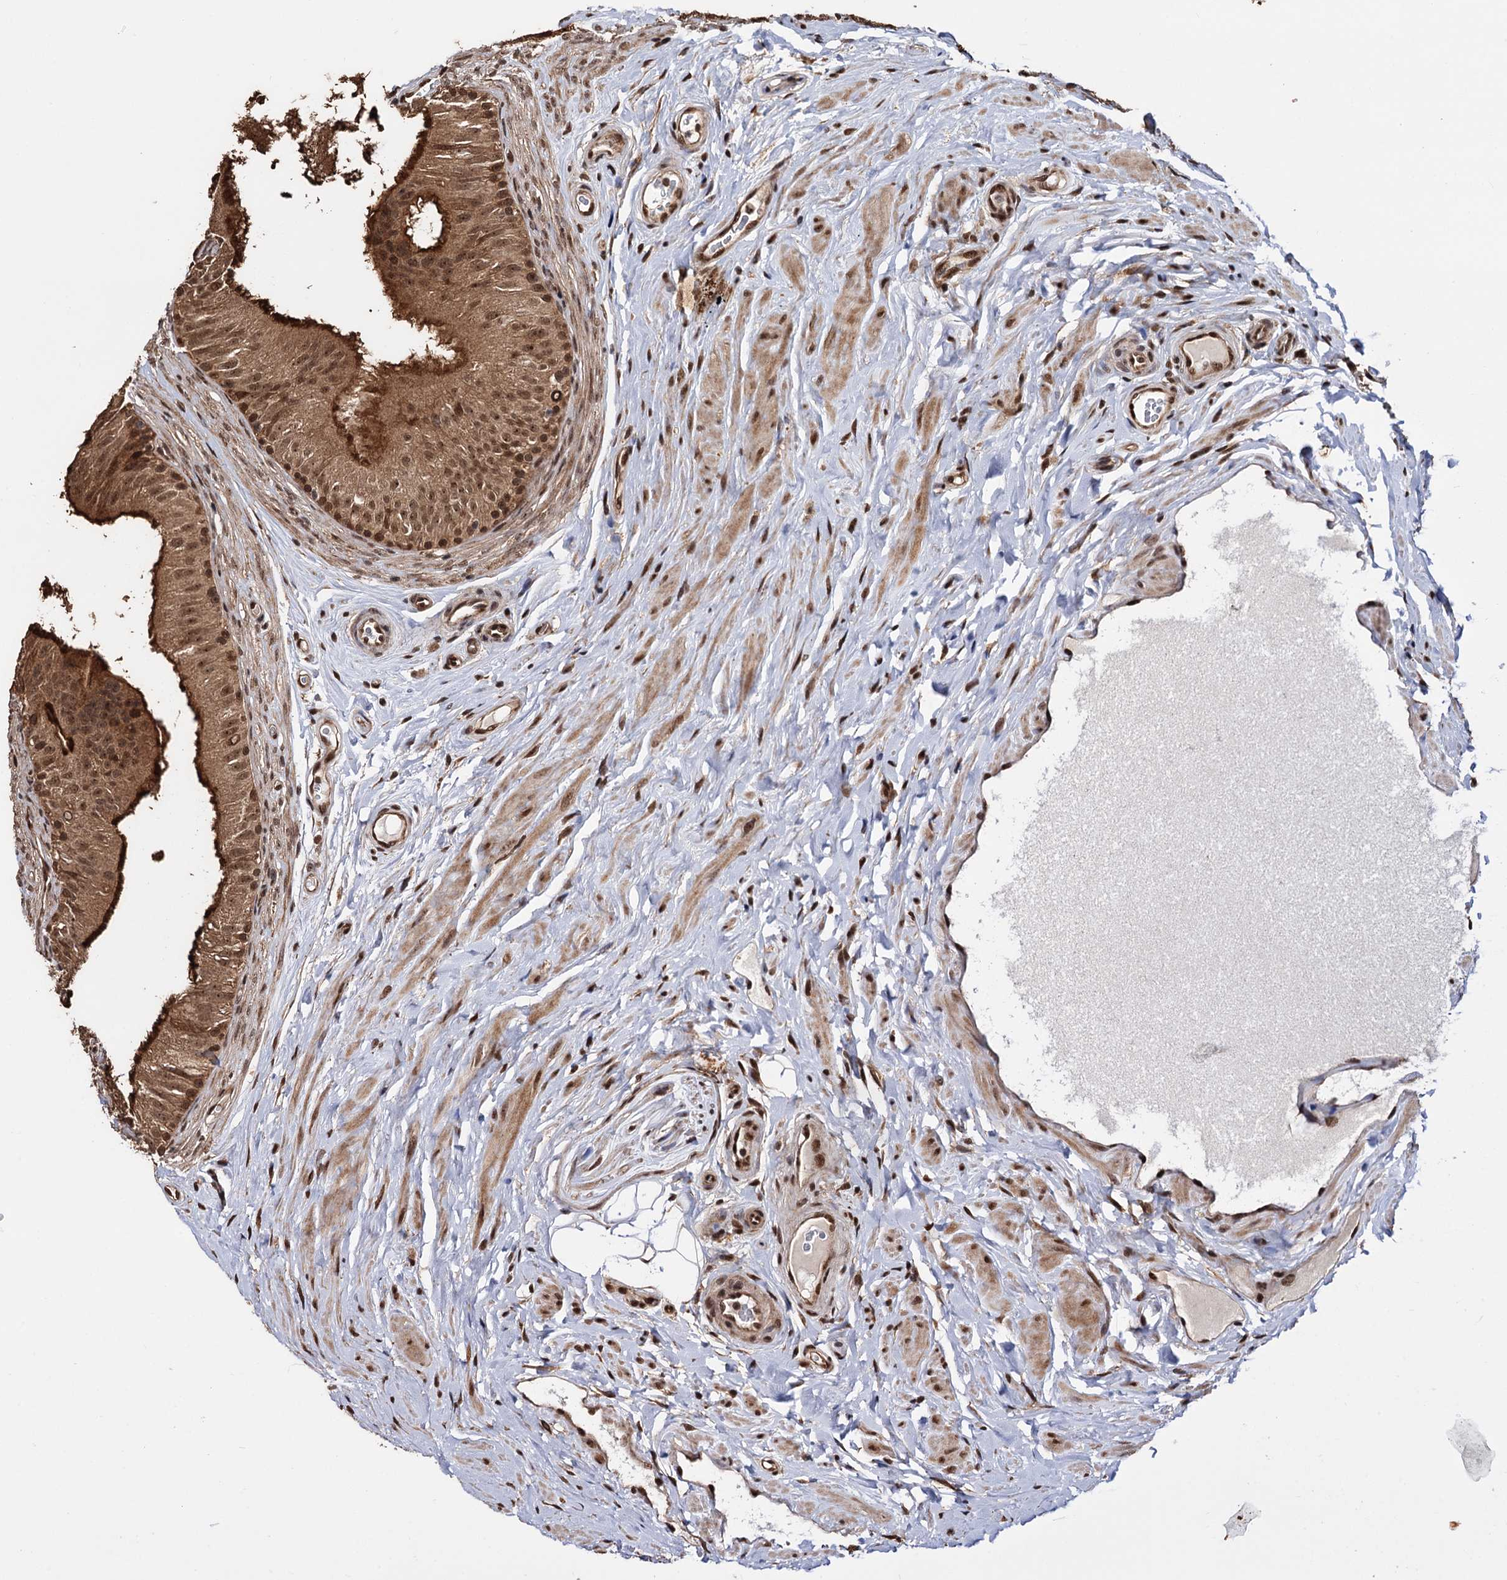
{"staining": {"intensity": "strong", "quantity": ">75%", "location": "cytoplasmic/membranous,nuclear"}, "tissue": "epididymis", "cell_type": "Glandular cells", "image_type": "normal", "snomed": [{"axis": "morphology", "description": "Normal tissue, NOS"}, {"axis": "topography", "description": "Epididymis"}], "caption": "The image shows immunohistochemical staining of normal epididymis. There is strong cytoplasmic/membranous,nuclear staining is identified in about >75% of glandular cells. (Brightfield microscopy of DAB IHC at high magnification).", "gene": "PIGB", "patient": {"sex": "male", "age": 46}}